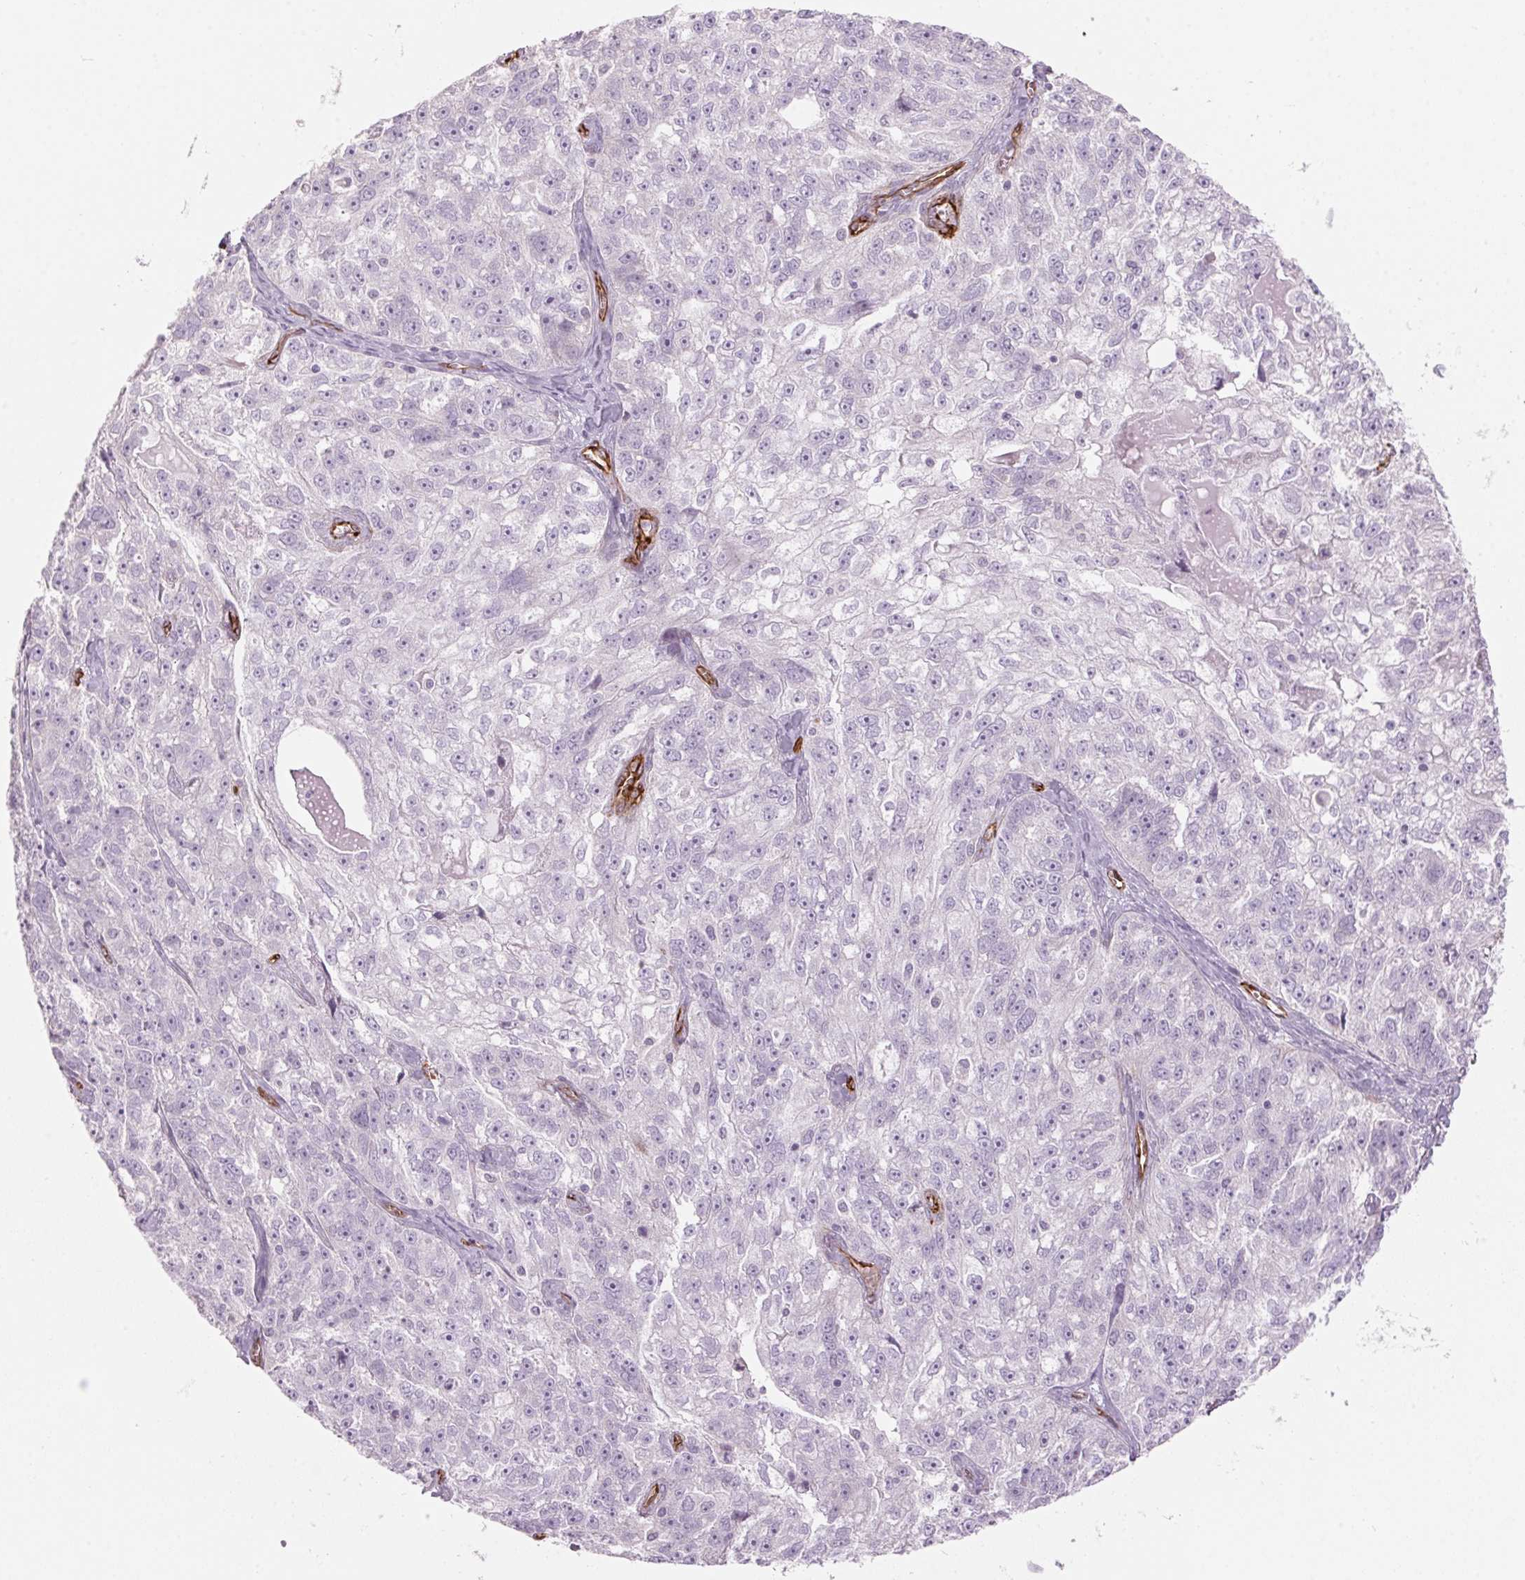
{"staining": {"intensity": "negative", "quantity": "none", "location": "none"}, "tissue": "ovarian cancer", "cell_type": "Tumor cells", "image_type": "cancer", "snomed": [{"axis": "morphology", "description": "Cystadenocarcinoma, serous, NOS"}, {"axis": "topography", "description": "Ovary"}], "caption": "Human serous cystadenocarcinoma (ovarian) stained for a protein using IHC displays no expression in tumor cells.", "gene": "CLPS", "patient": {"sex": "female", "age": 51}}